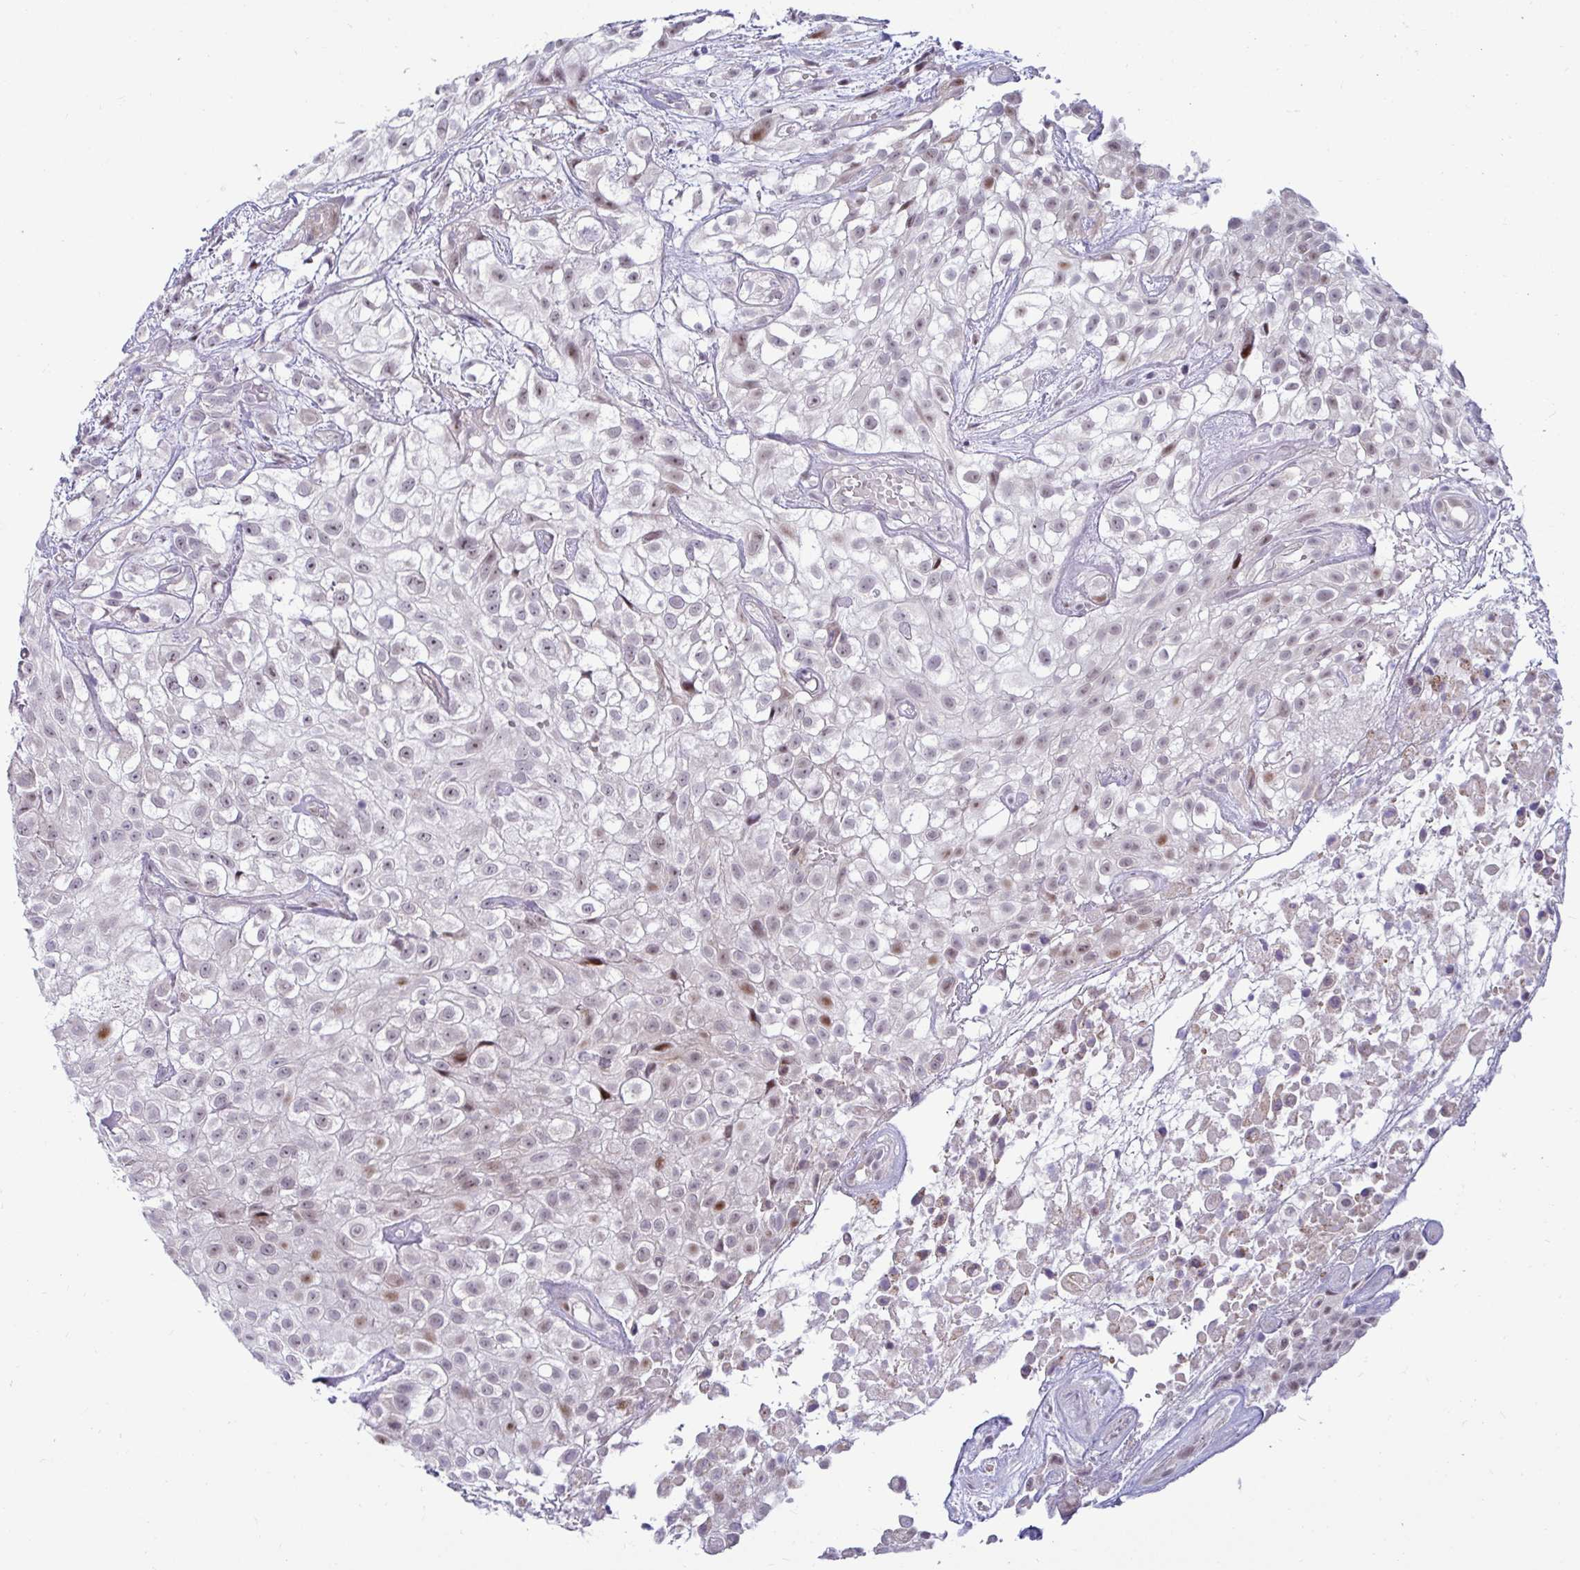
{"staining": {"intensity": "moderate", "quantity": "<25%", "location": "nuclear"}, "tissue": "urothelial cancer", "cell_type": "Tumor cells", "image_type": "cancer", "snomed": [{"axis": "morphology", "description": "Urothelial carcinoma, High grade"}, {"axis": "topography", "description": "Urinary bladder"}], "caption": "Immunohistochemical staining of human urothelial cancer demonstrates moderate nuclear protein positivity in about <25% of tumor cells.", "gene": "DZIP1", "patient": {"sex": "male", "age": 56}}